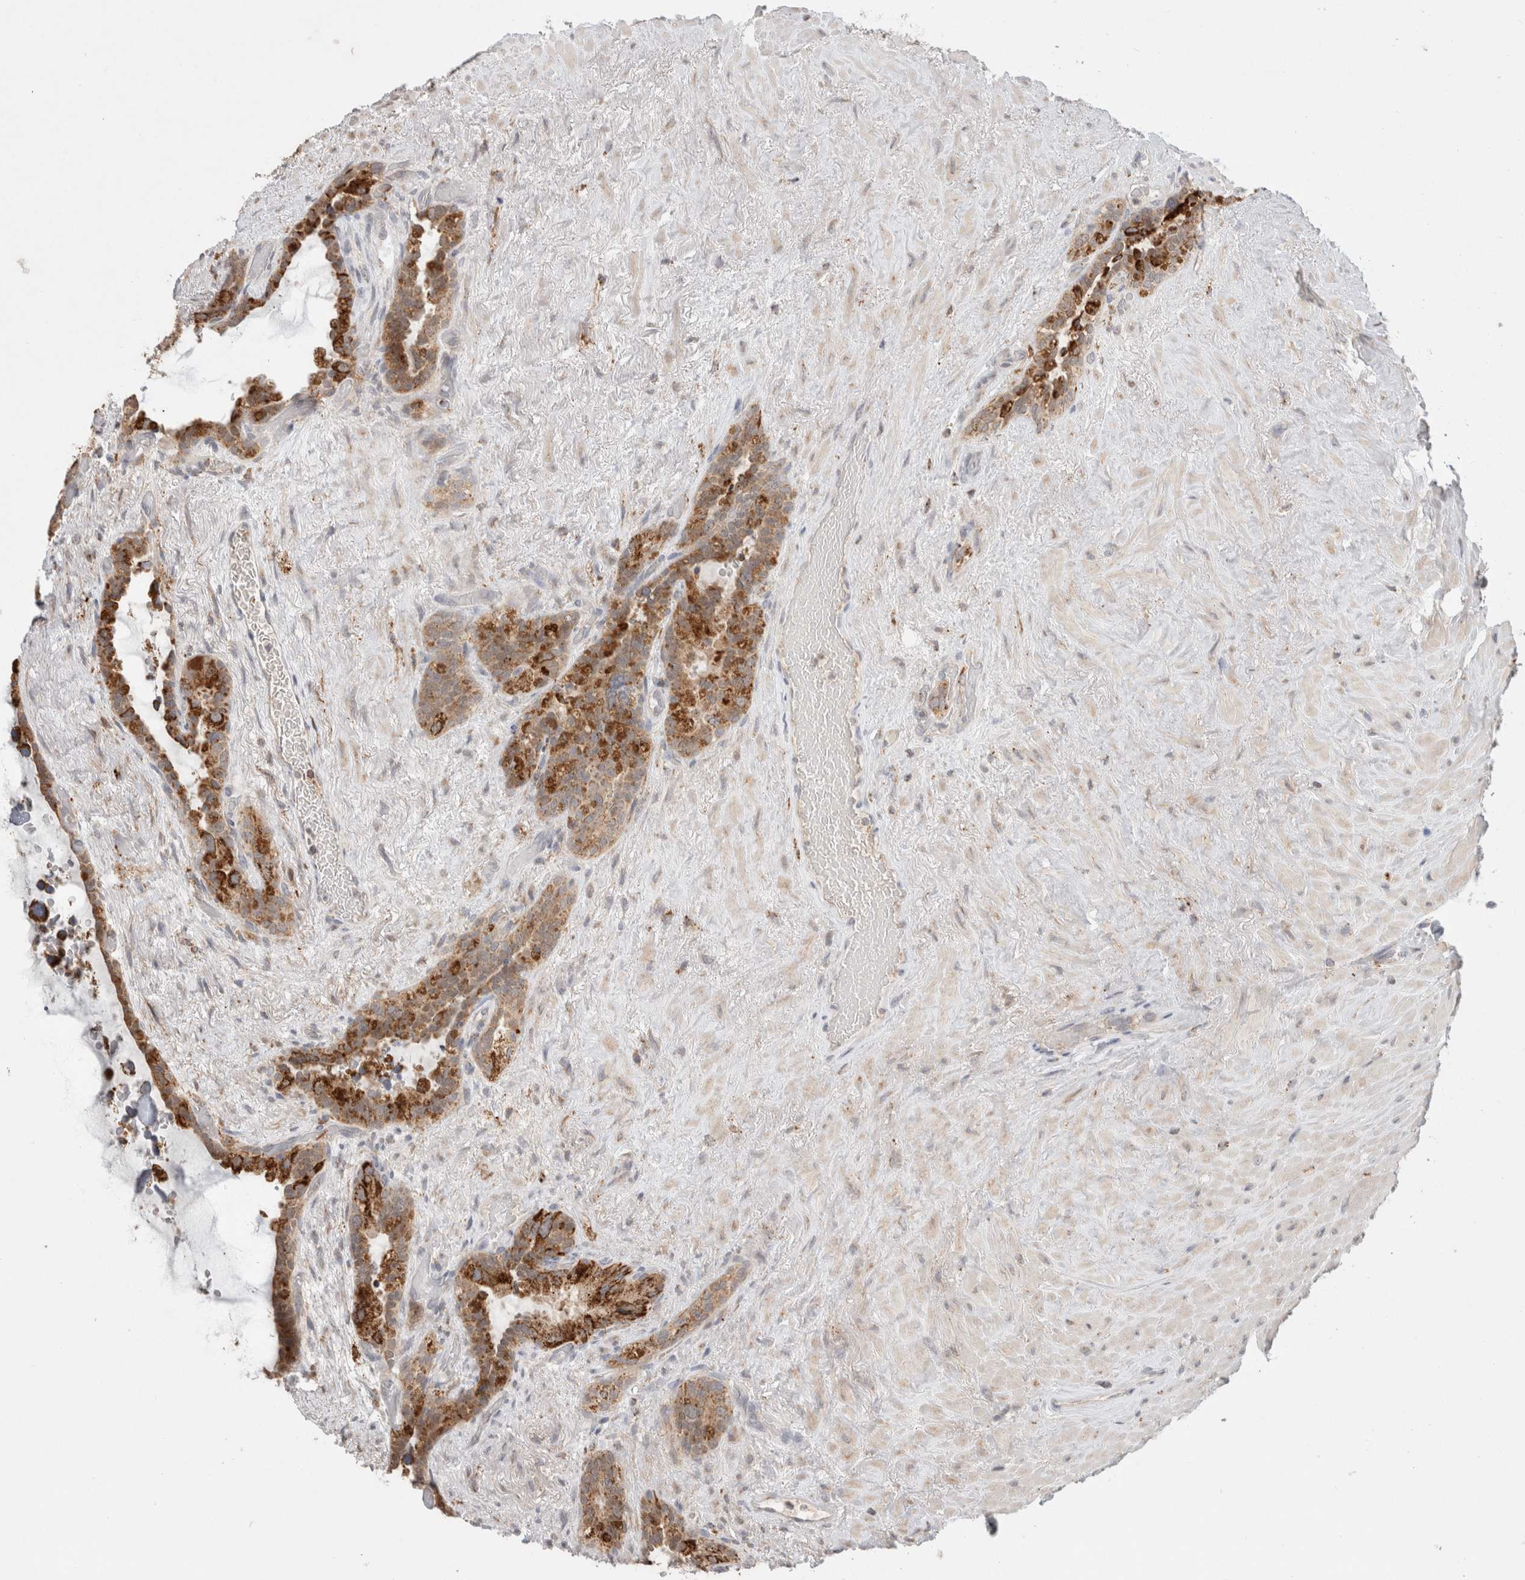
{"staining": {"intensity": "strong", "quantity": ">75%", "location": "cytoplasmic/membranous"}, "tissue": "seminal vesicle", "cell_type": "Glandular cells", "image_type": "normal", "snomed": [{"axis": "morphology", "description": "Normal tissue, NOS"}, {"axis": "topography", "description": "Seminal veicle"}], "caption": "Immunohistochemistry (DAB (3,3'-diaminobenzidine)) staining of unremarkable seminal vesicle exhibits strong cytoplasmic/membranous protein positivity in approximately >75% of glandular cells. The protein is stained brown, and the nuclei are stained in blue (DAB (3,3'-diaminobenzidine) IHC with brightfield microscopy, high magnification).", "gene": "HROB", "patient": {"sex": "male", "age": 80}}